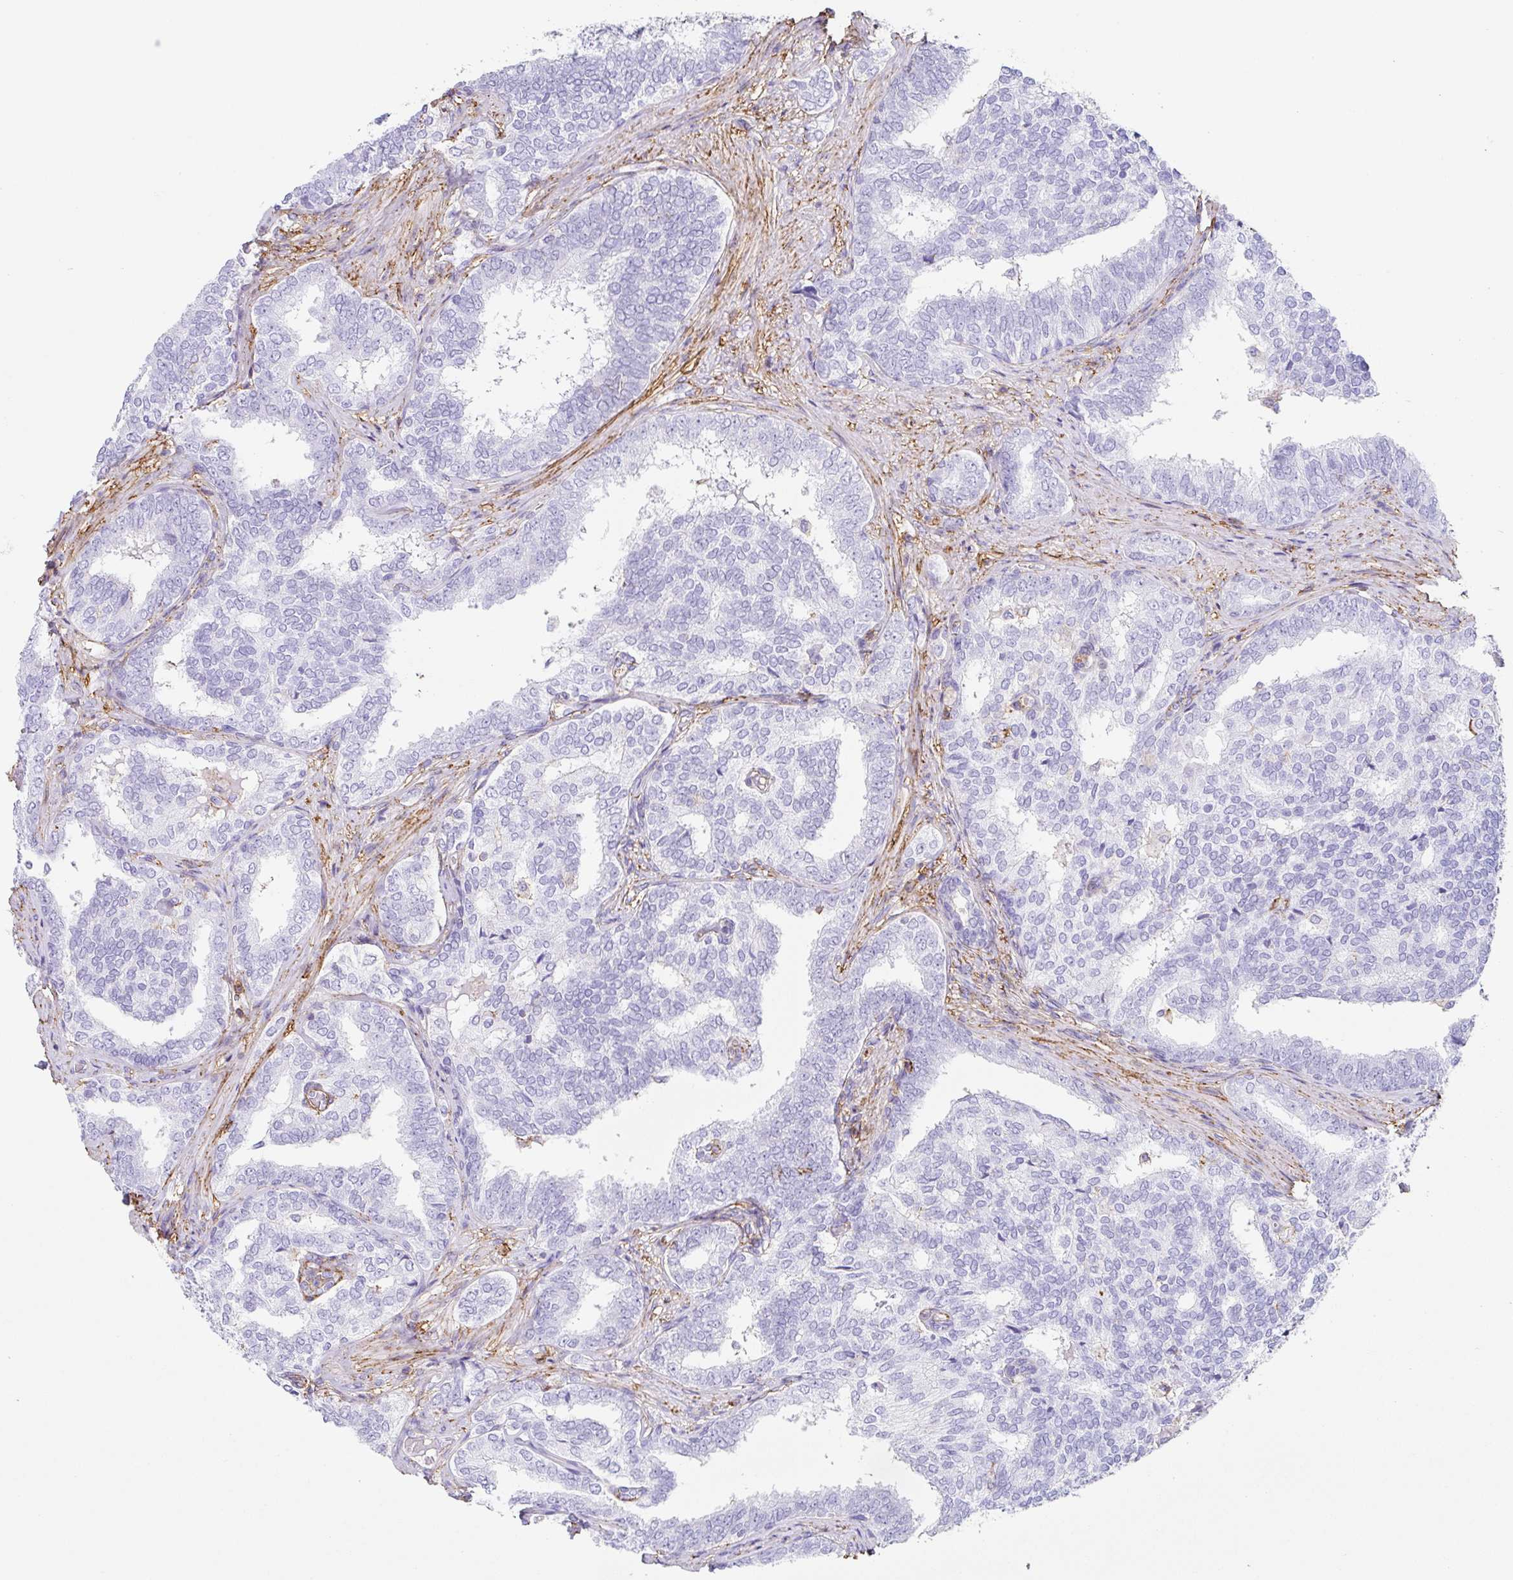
{"staining": {"intensity": "negative", "quantity": "none", "location": "none"}, "tissue": "prostate cancer", "cell_type": "Tumor cells", "image_type": "cancer", "snomed": [{"axis": "morphology", "description": "Adenocarcinoma, High grade"}, {"axis": "topography", "description": "Prostate"}], "caption": "Photomicrograph shows no significant protein expression in tumor cells of prostate high-grade adenocarcinoma.", "gene": "MTTP", "patient": {"sex": "male", "age": 72}}